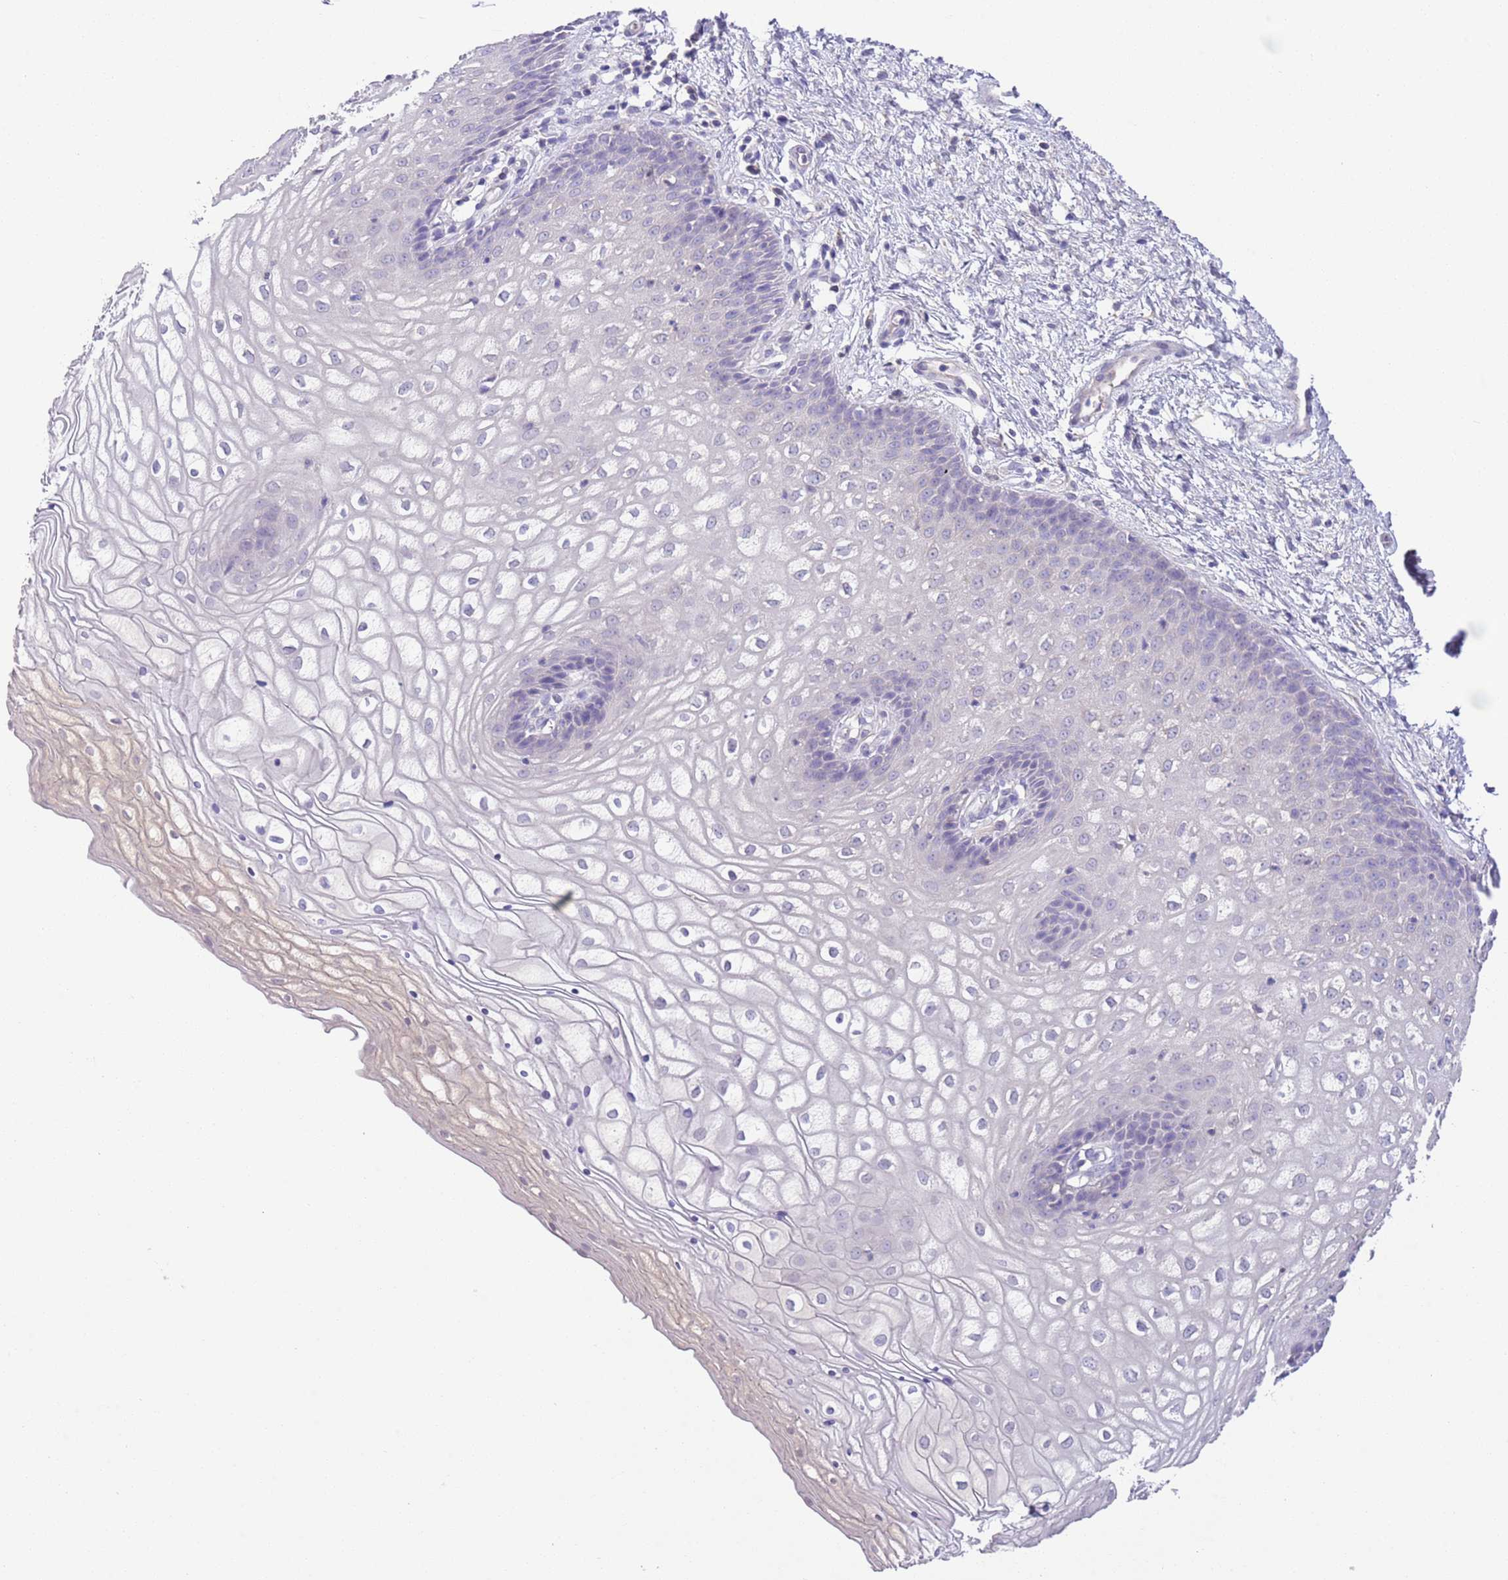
{"staining": {"intensity": "negative", "quantity": "none", "location": "none"}, "tissue": "vagina", "cell_type": "Squamous epithelial cells", "image_type": "normal", "snomed": [{"axis": "morphology", "description": "Normal tissue, NOS"}, {"axis": "topography", "description": "Vagina"}], "caption": "Squamous epithelial cells show no significant expression in normal vagina. Nuclei are stained in blue.", "gene": "IGFL4", "patient": {"sex": "female", "age": 34}}